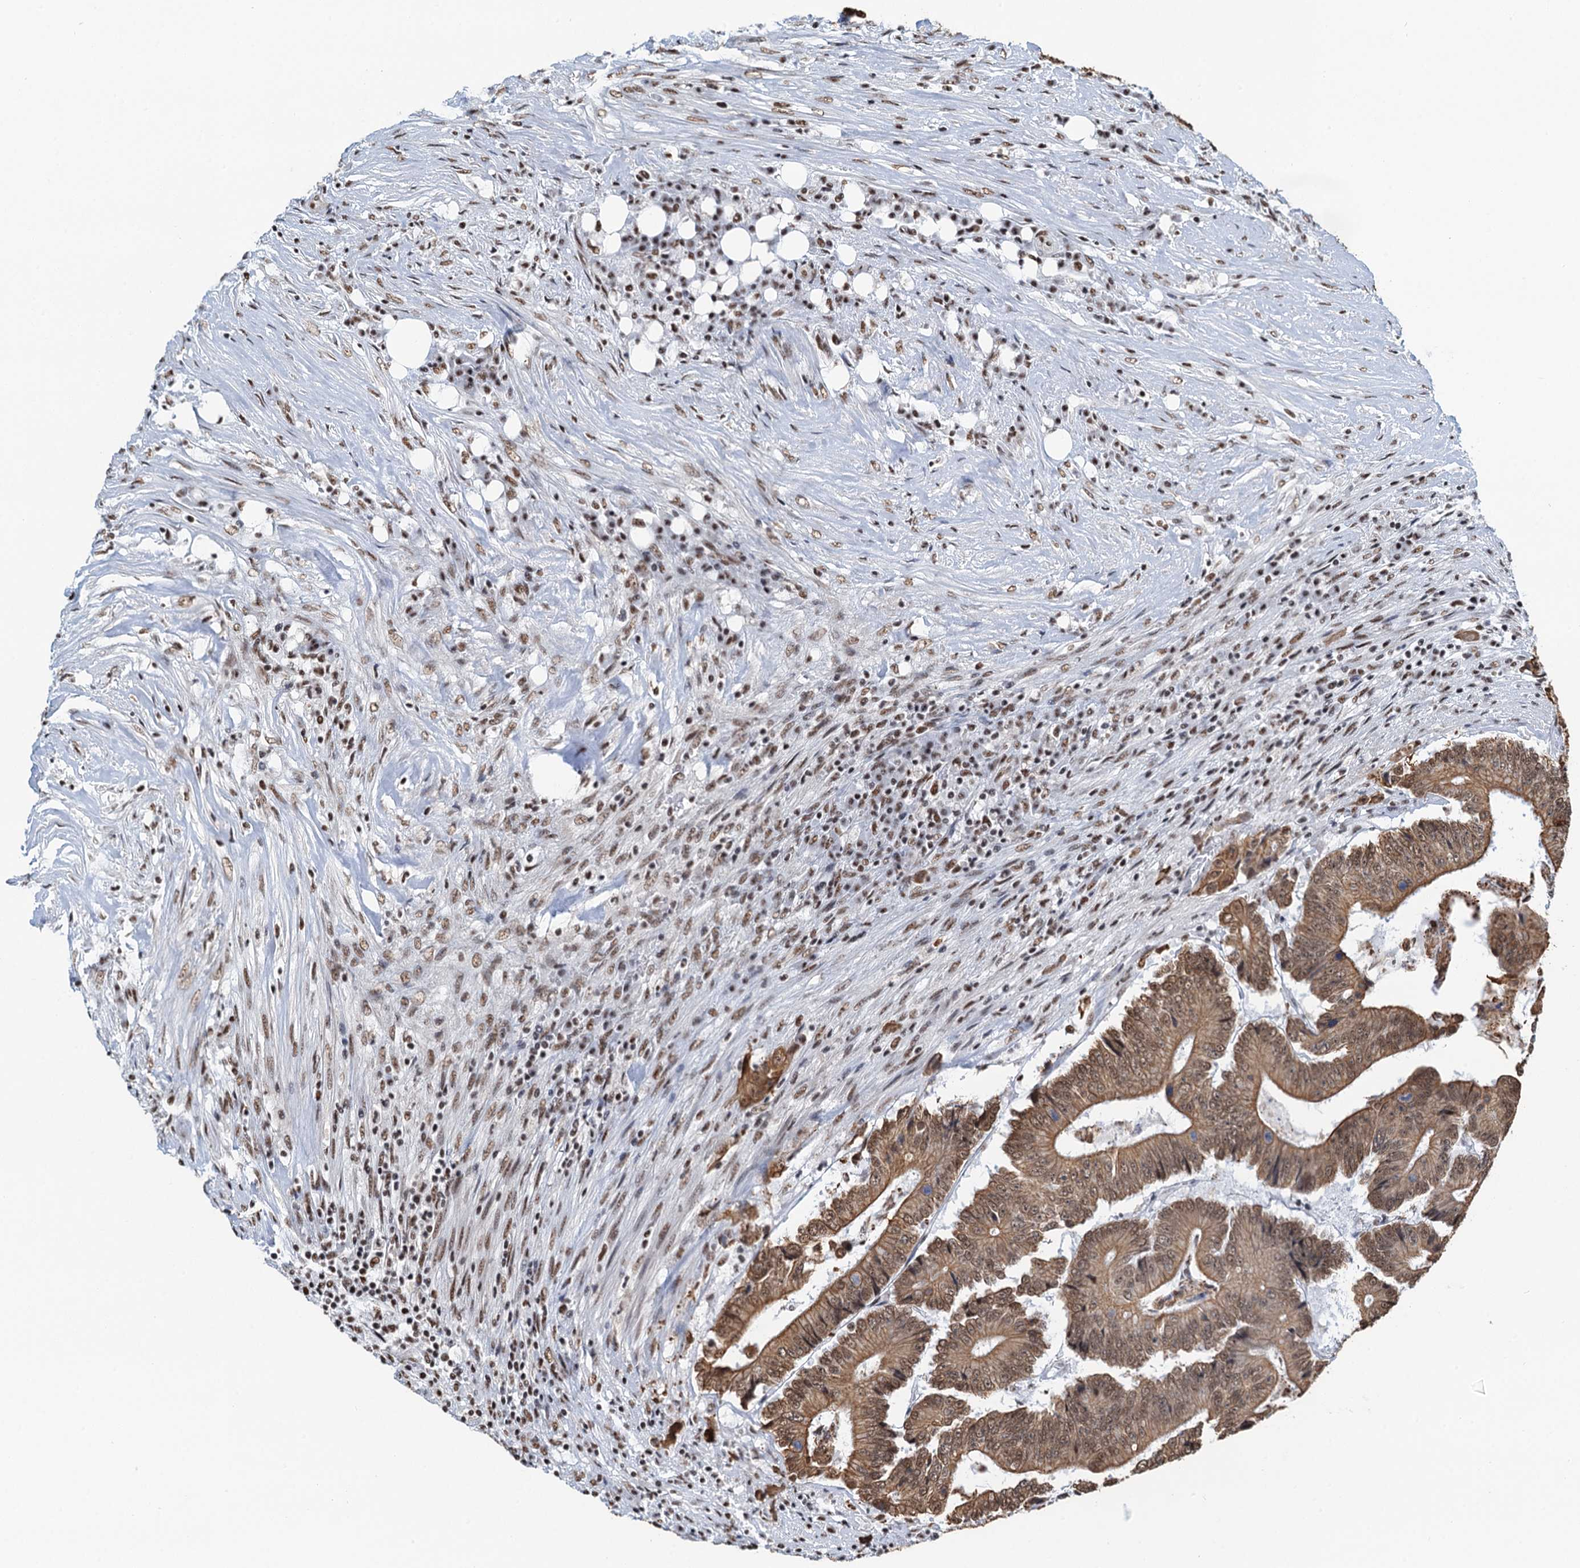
{"staining": {"intensity": "moderate", "quantity": ">75%", "location": "cytoplasmic/membranous,nuclear"}, "tissue": "colorectal cancer", "cell_type": "Tumor cells", "image_type": "cancer", "snomed": [{"axis": "morphology", "description": "Adenocarcinoma, NOS"}, {"axis": "topography", "description": "Colon"}], "caption": "Human adenocarcinoma (colorectal) stained with a brown dye exhibits moderate cytoplasmic/membranous and nuclear positive staining in approximately >75% of tumor cells.", "gene": "ZNF609", "patient": {"sex": "male", "age": 83}}